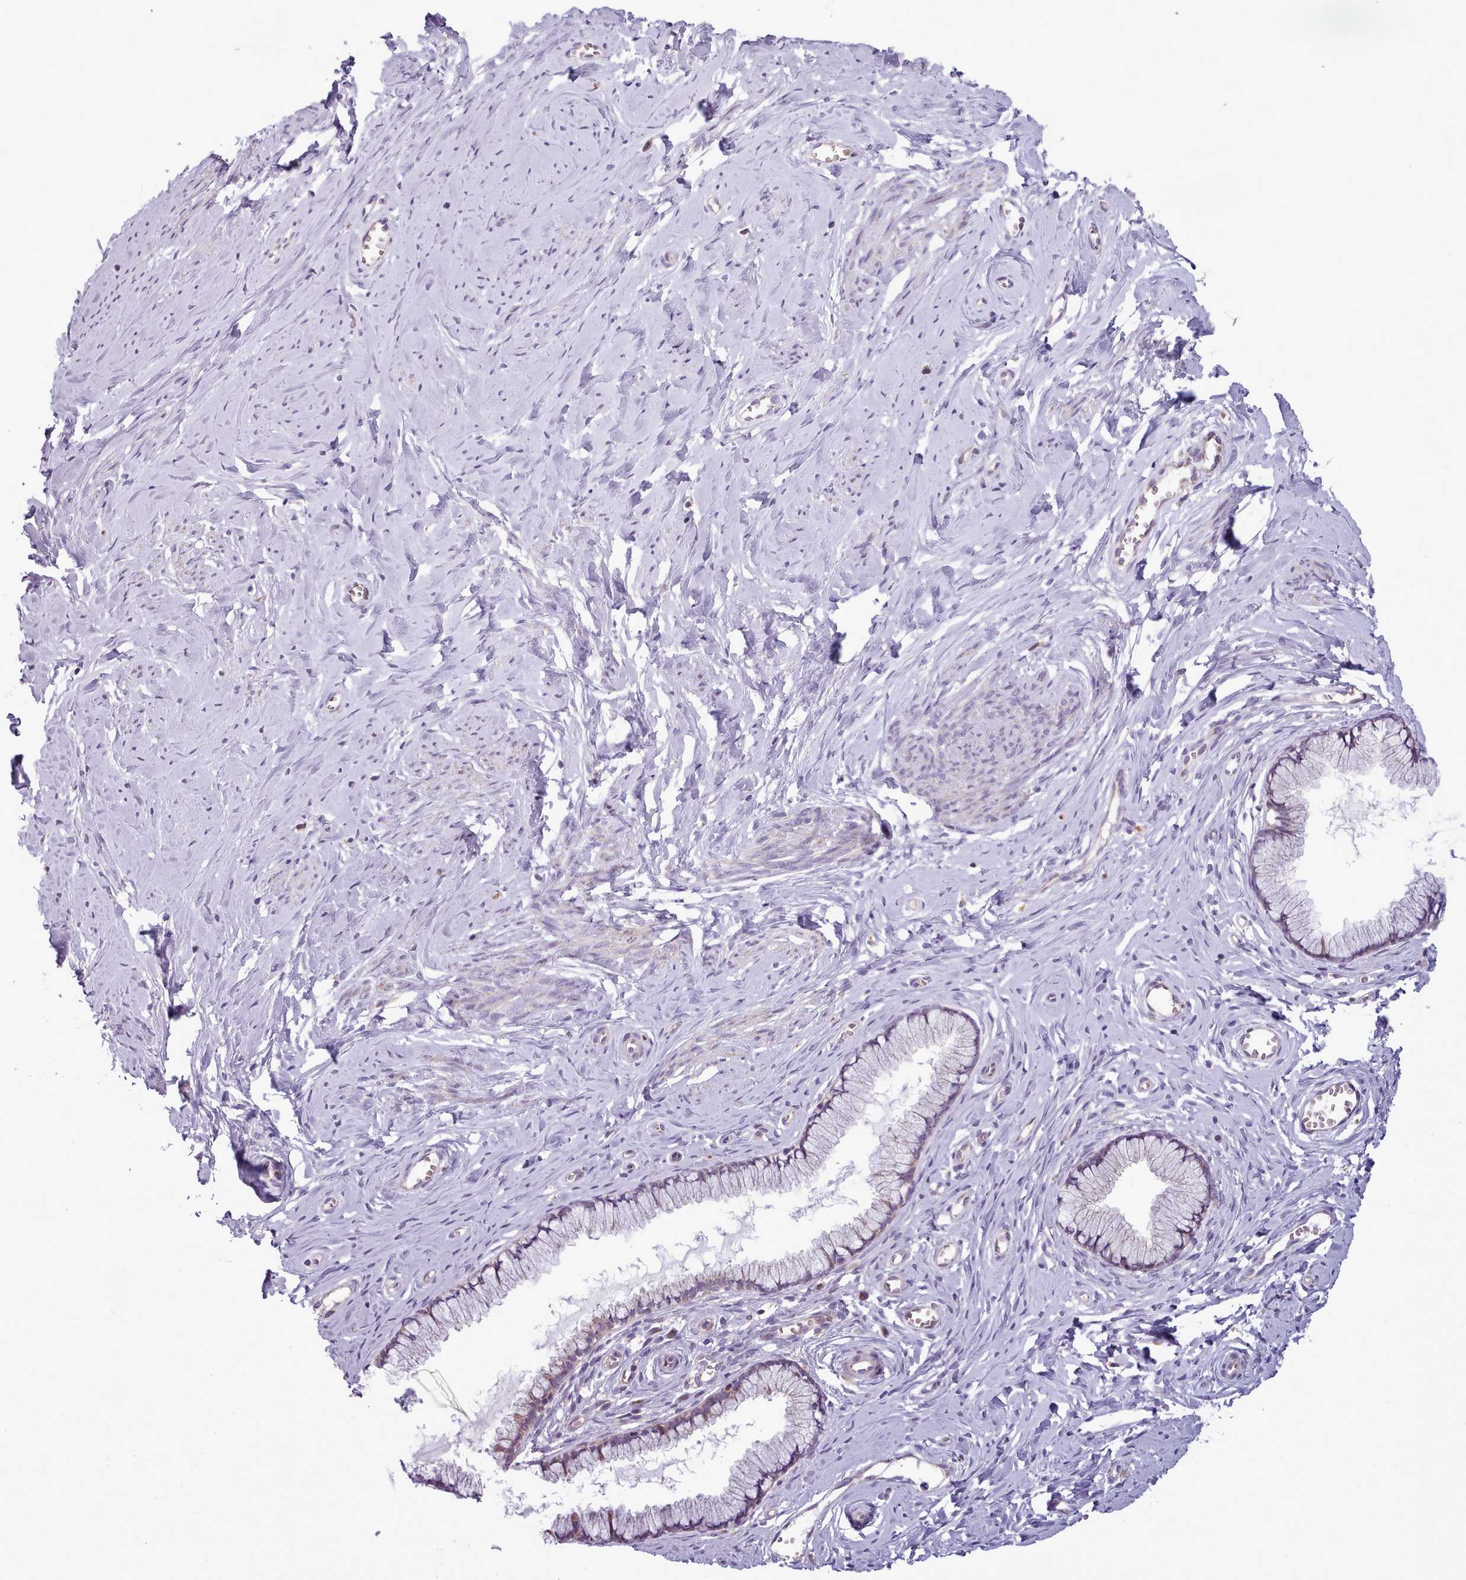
{"staining": {"intensity": "weak", "quantity": "25%-75%", "location": "cytoplasmic/membranous"}, "tissue": "cervix", "cell_type": "Glandular cells", "image_type": "normal", "snomed": [{"axis": "morphology", "description": "Normal tissue, NOS"}, {"axis": "topography", "description": "Cervix"}], "caption": "Cervix stained for a protein exhibits weak cytoplasmic/membranous positivity in glandular cells. Immunohistochemistry (ihc) stains the protein in brown and the nuclei are stained blue.", "gene": "SLC52A3", "patient": {"sex": "female", "age": 40}}